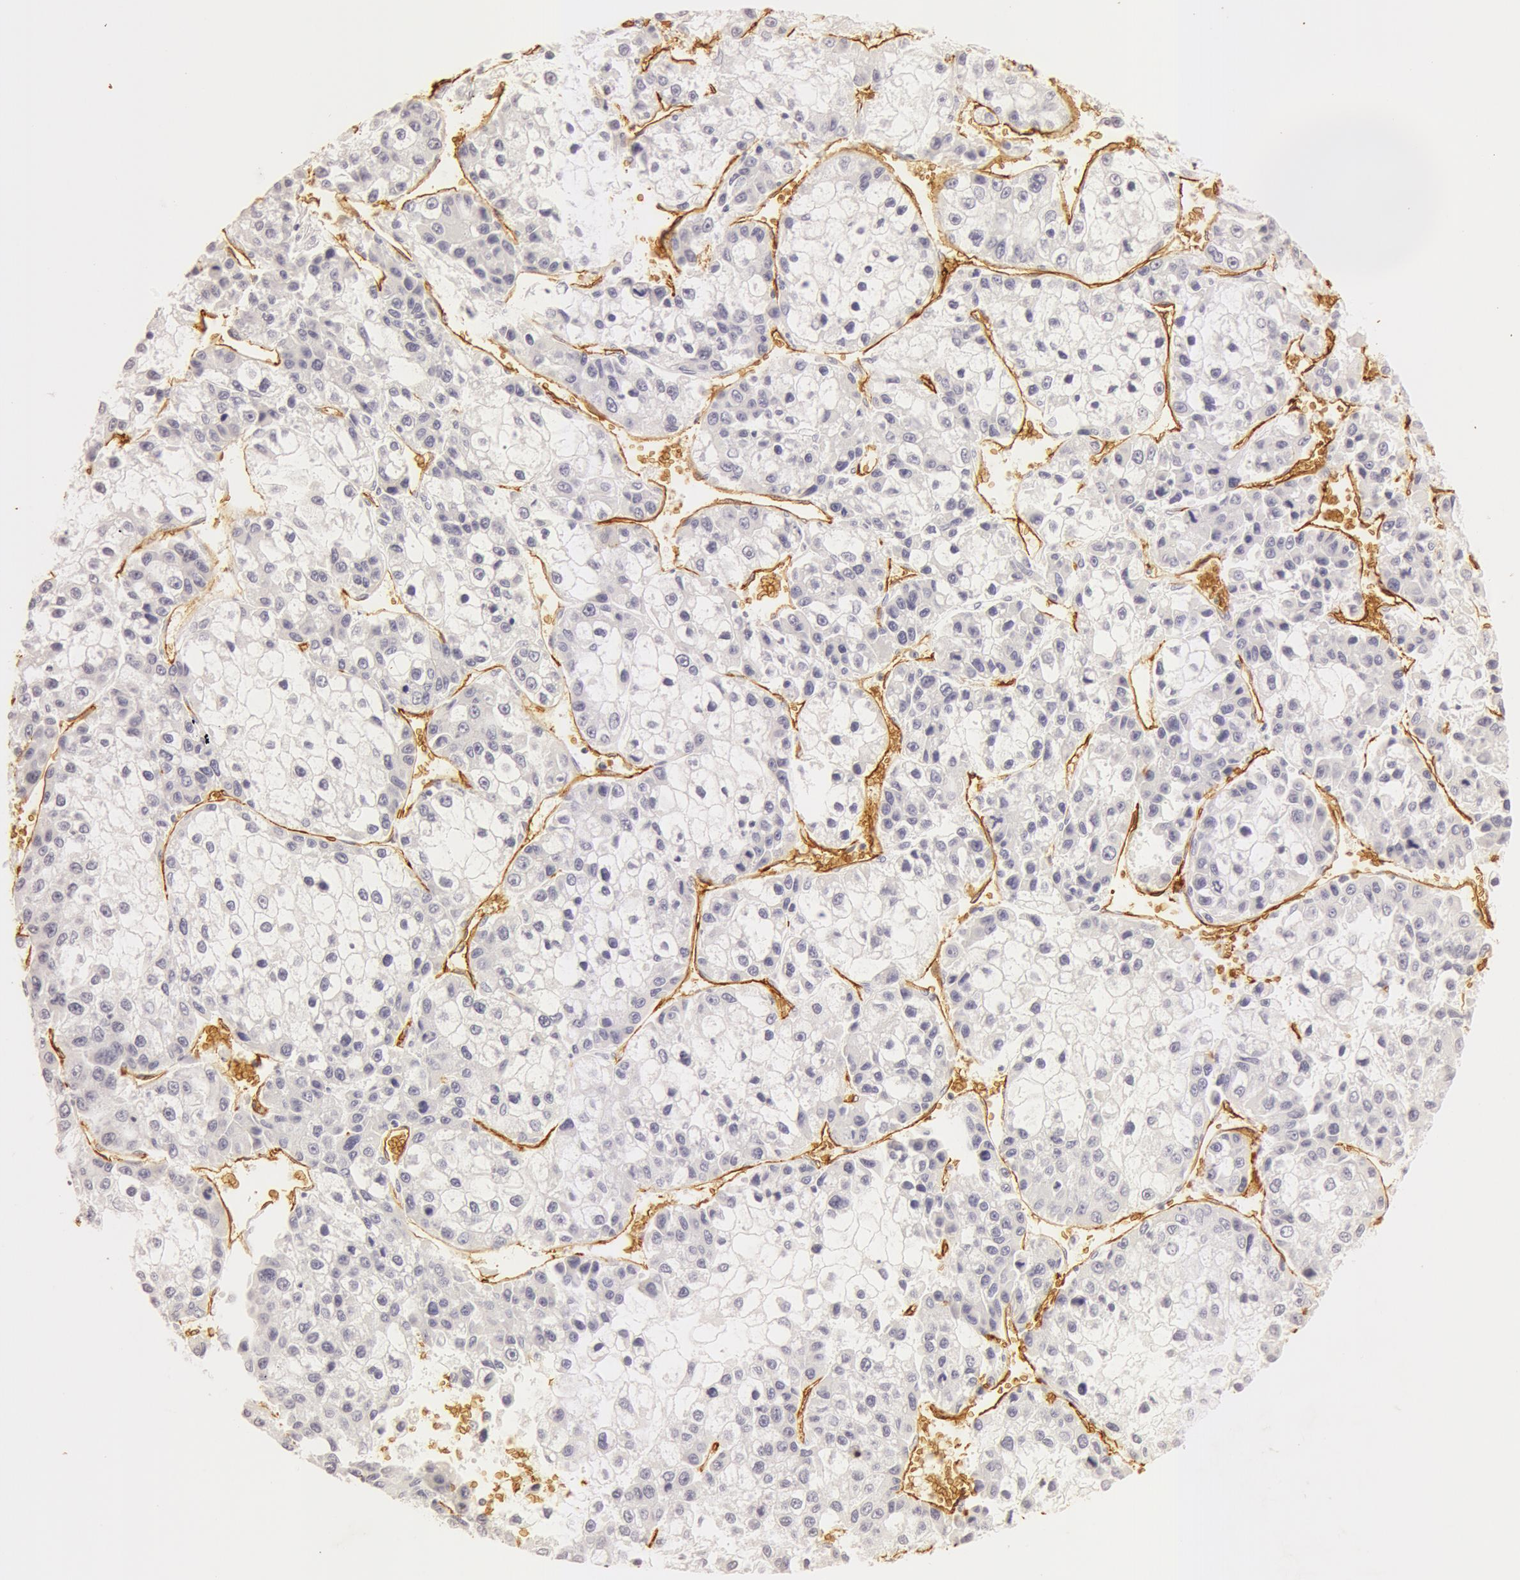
{"staining": {"intensity": "negative", "quantity": "none", "location": "none"}, "tissue": "liver cancer", "cell_type": "Tumor cells", "image_type": "cancer", "snomed": [{"axis": "morphology", "description": "Carcinoma, Hepatocellular, NOS"}, {"axis": "topography", "description": "Liver"}], "caption": "Immunohistochemistry (IHC) histopathology image of neoplastic tissue: human liver cancer (hepatocellular carcinoma) stained with DAB (3,3'-diaminobenzidine) shows no significant protein expression in tumor cells.", "gene": "AQP1", "patient": {"sex": "female", "age": 66}}